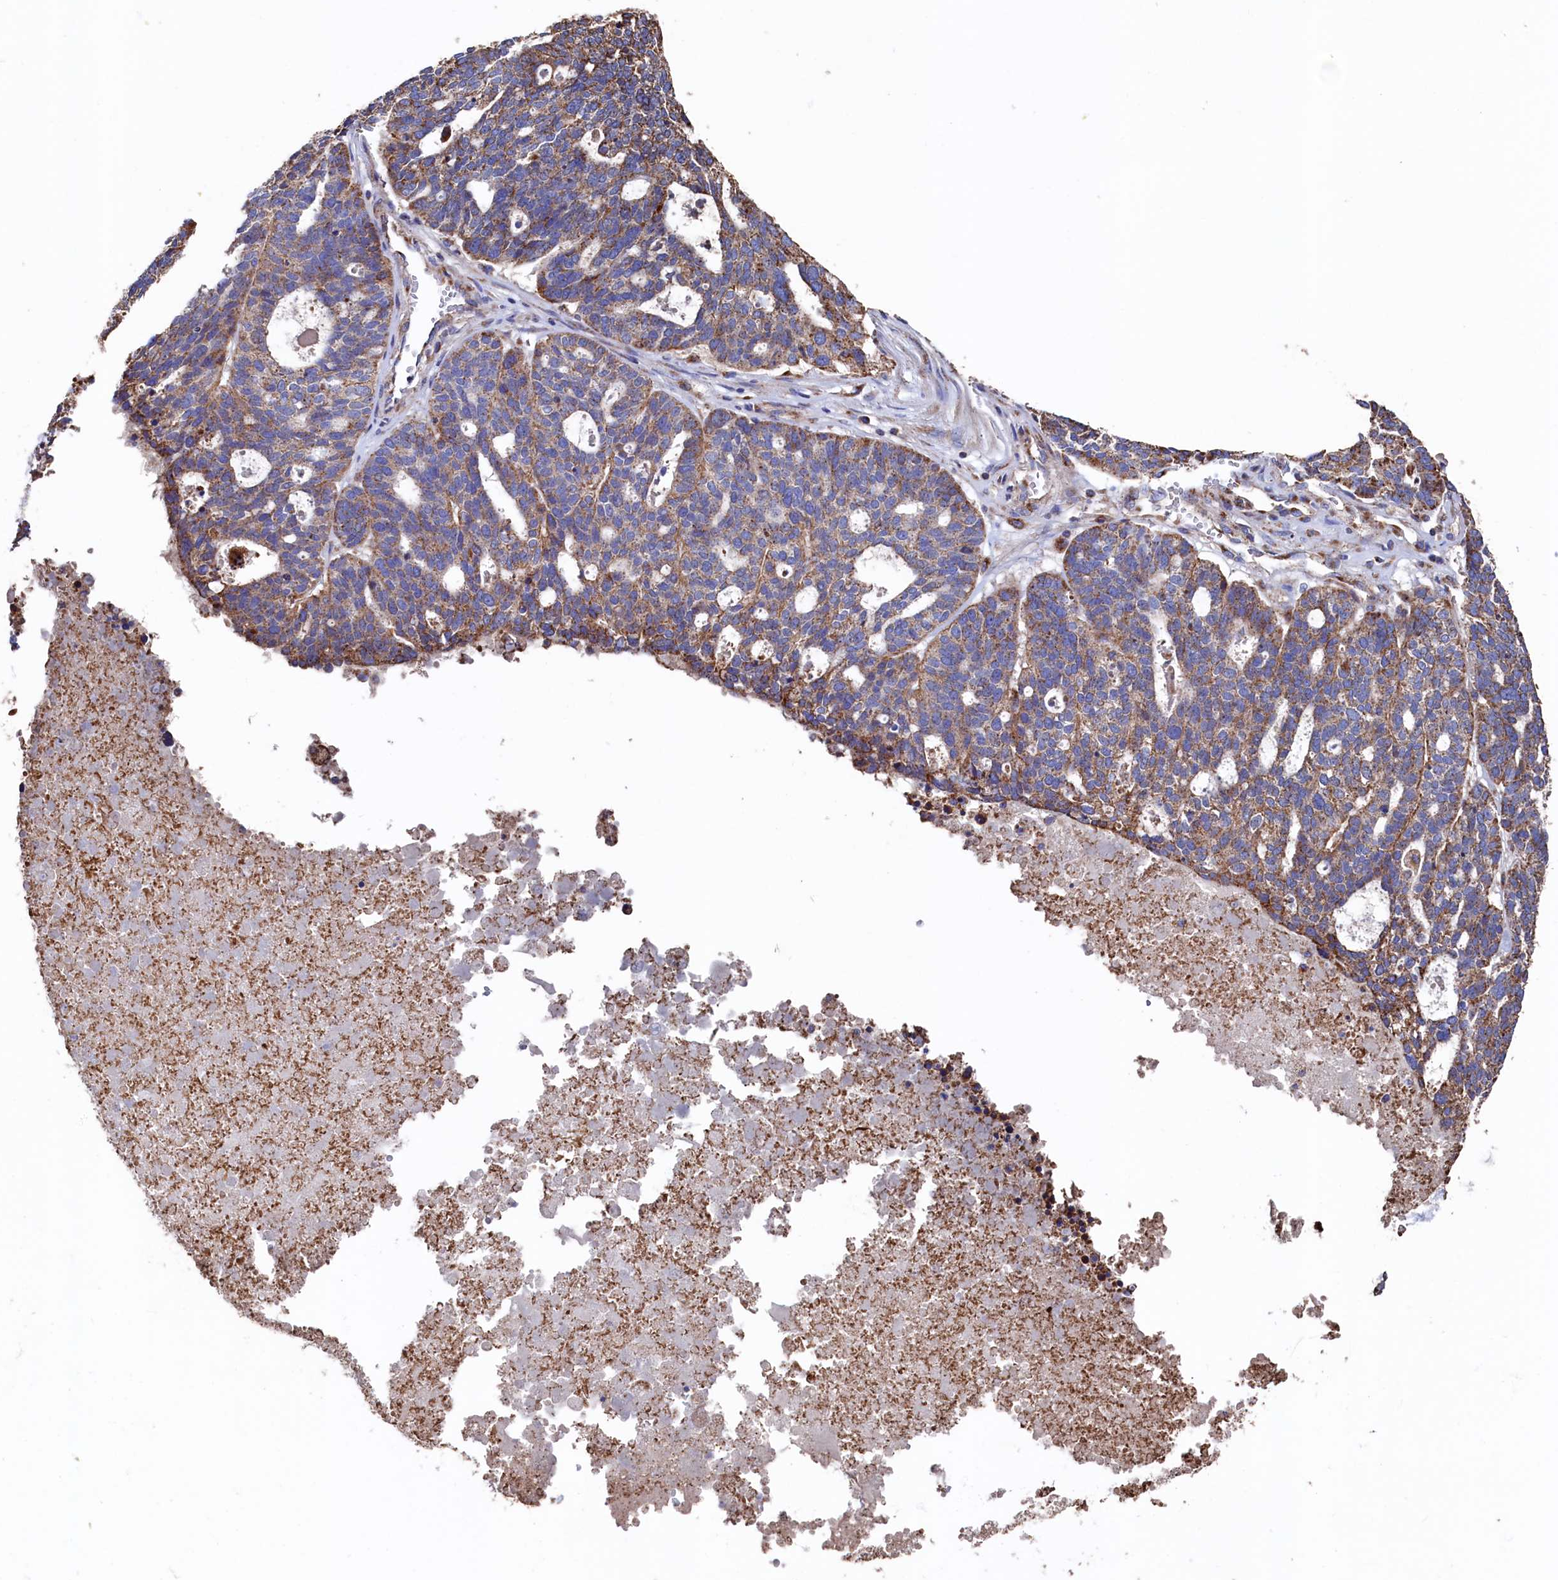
{"staining": {"intensity": "moderate", "quantity": "25%-75%", "location": "cytoplasmic/membranous"}, "tissue": "ovarian cancer", "cell_type": "Tumor cells", "image_type": "cancer", "snomed": [{"axis": "morphology", "description": "Cystadenocarcinoma, serous, NOS"}, {"axis": "topography", "description": "Ovary"}], "caption": "IHC of ovarian serous cystadenocarcinoma shows medium levels of moderate cytoplasmic/membranous staining in approximately 25%-75% of tumor cells.", "gene": "PRRC1", "patient": {"sex": "female", "age": 59}}